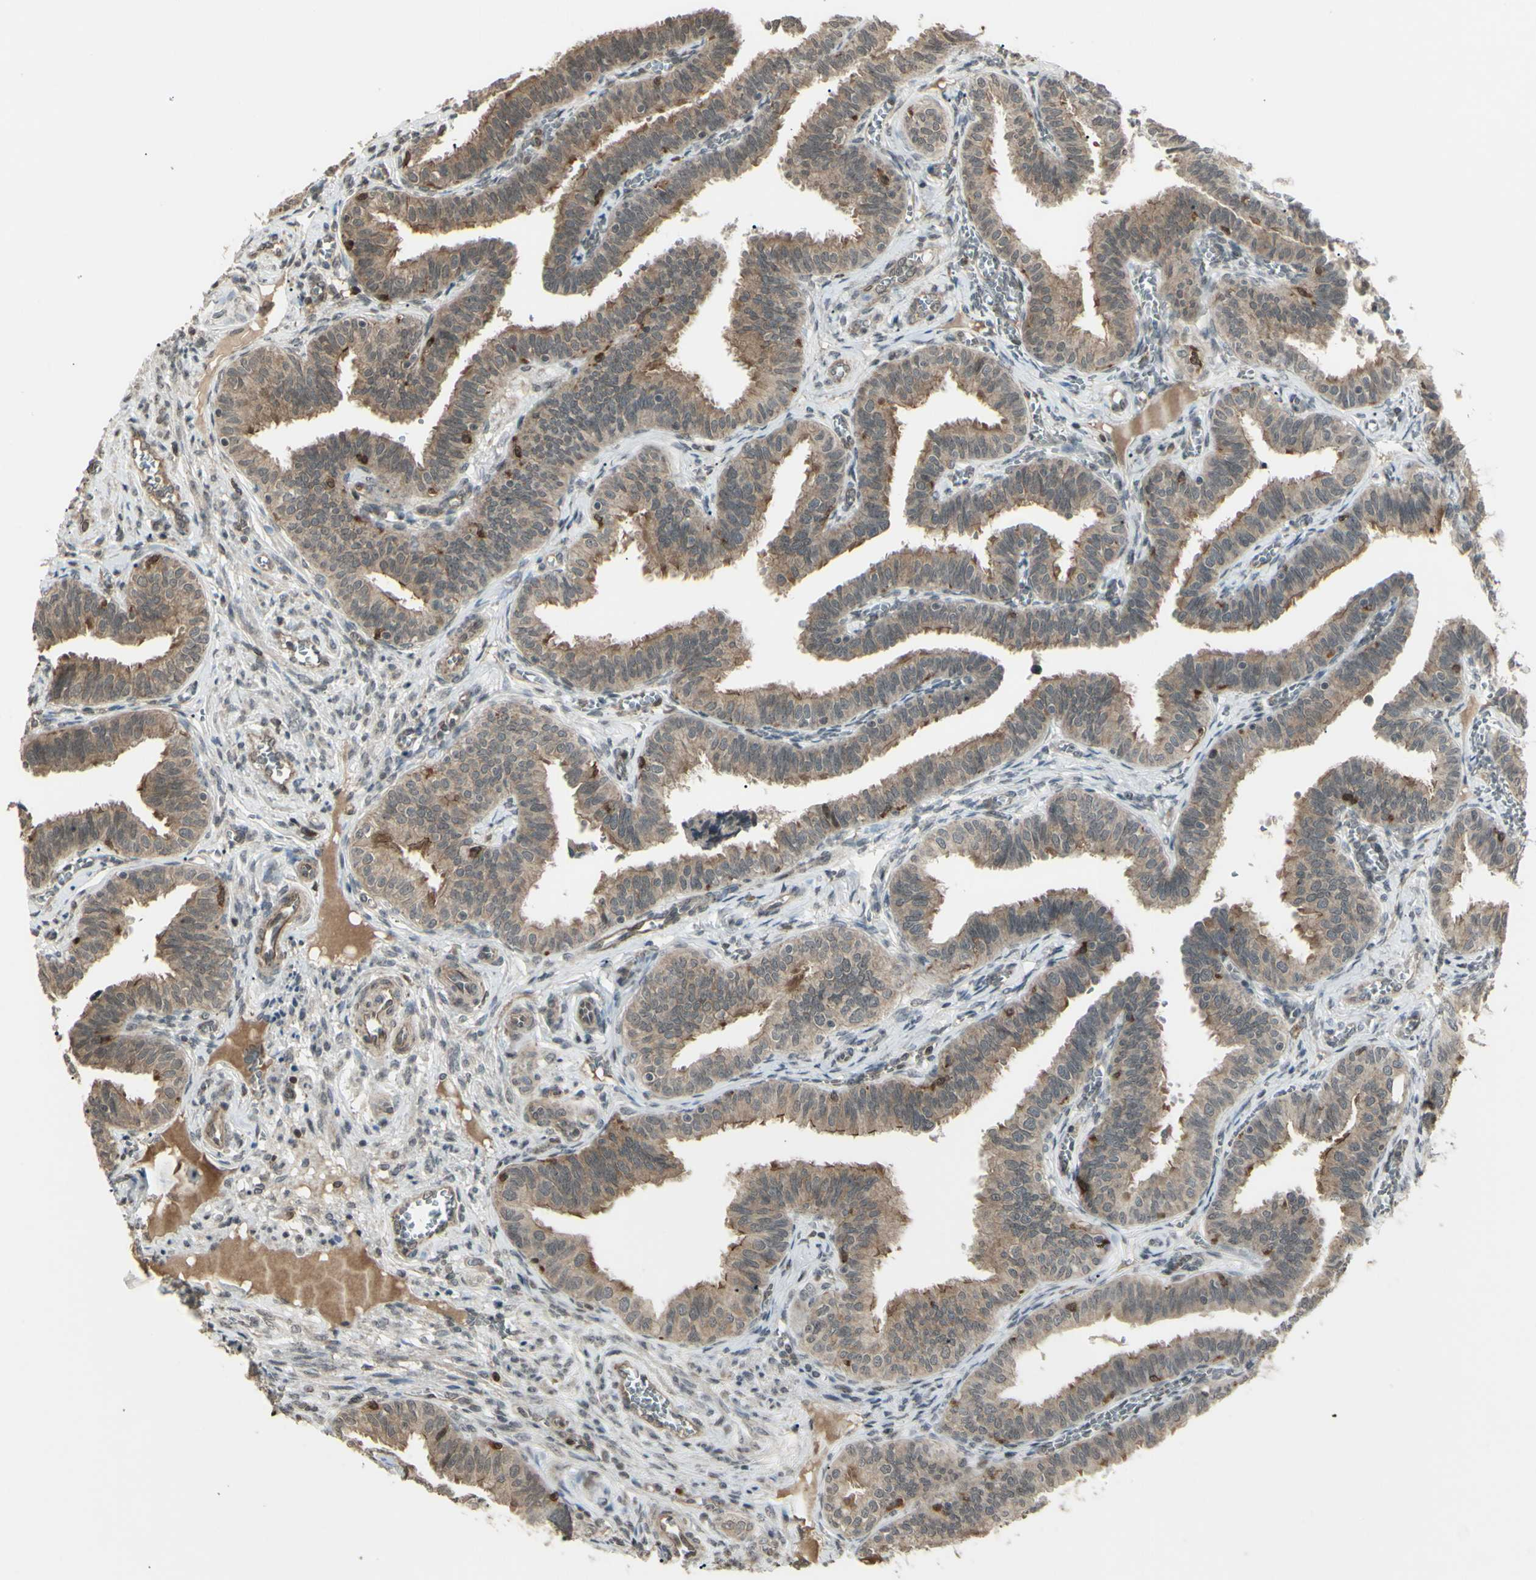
{"staining": {"intensity": "moderate", "quantity": ">75%", "location": "cytoplasmic/membranous"}, "tissue": "fallopian tube", "cell_type": "Glandular cells", "image_type": "normal", "snomed": [{"axis": "morphology", "description": "Normal tissue, NOS"}, {"axis": "topography", "description": "Fallopian tube"}], "caption": "Glandular cells reveal medium levels of moderate cytoplasmic/membranous staining in approximately >75% of cells in benign human fallopian tube. (brown staining indicates protein expression, while blue staining denotes nuclei).", "gene": "BLNK", "patient": {"sex": "female", "age": 46}}